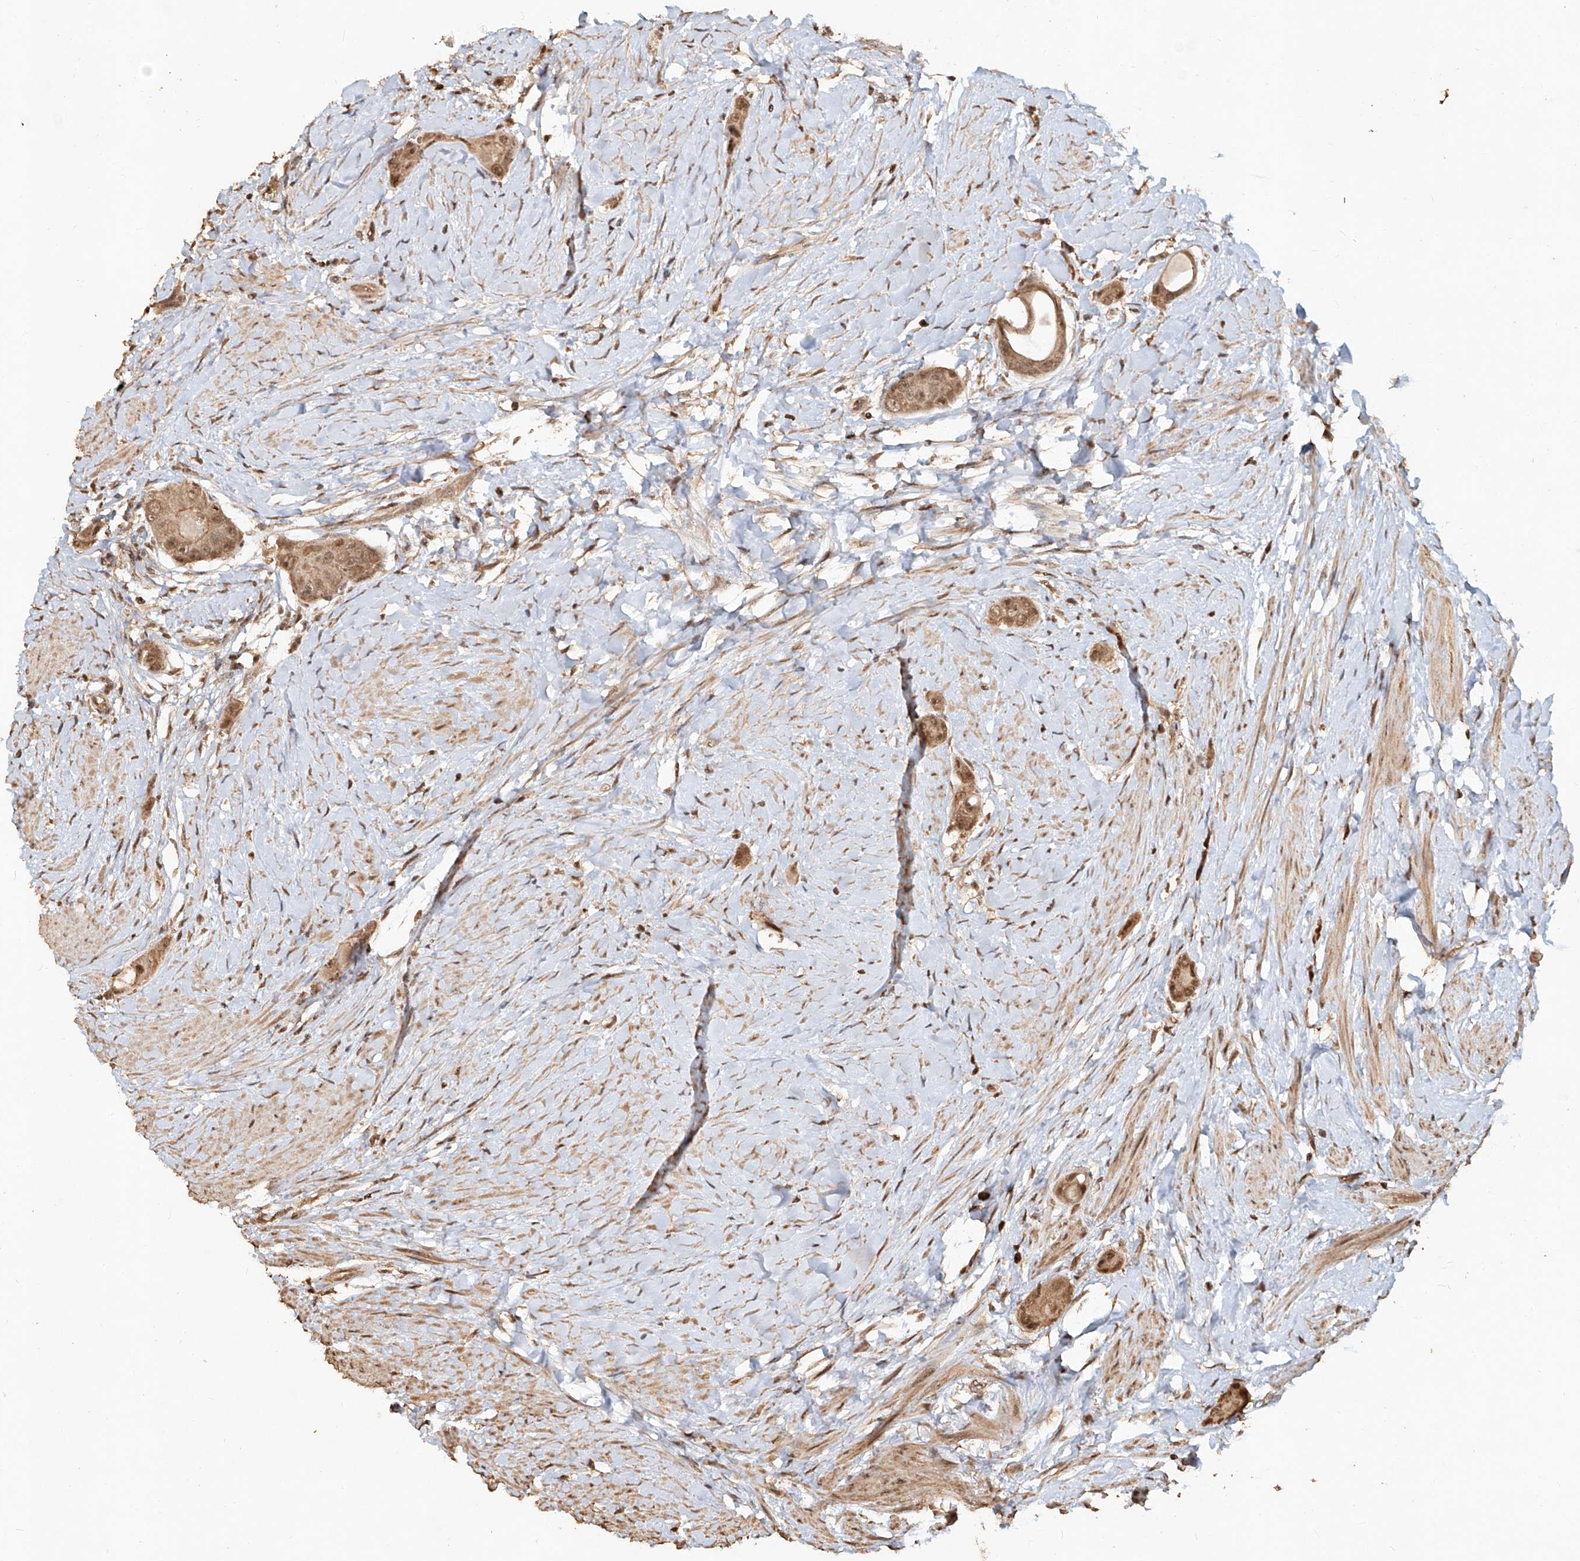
{"staining": {"intensity": "moderate", "quantity": ">75%", "location": "cytoplasmic/membranous,nuclear"}, "tissue": "colorectal cancer", "cell_type": "Tumor cells", "image_type": "cancer", "snomed": [{"axis": "morphology", "description": "Adenocarcinoma, NOS"}, {"axis": "topography", "description": "Rectum"}], "caption": "Colorectal cancer stained with a brown dye shows moderate cytoplasmic/membranous and nuclear positive expression in about >75% of tumor cells.", "gene": "UBE2K", "patient": {"sex": "male", "age": 51}}